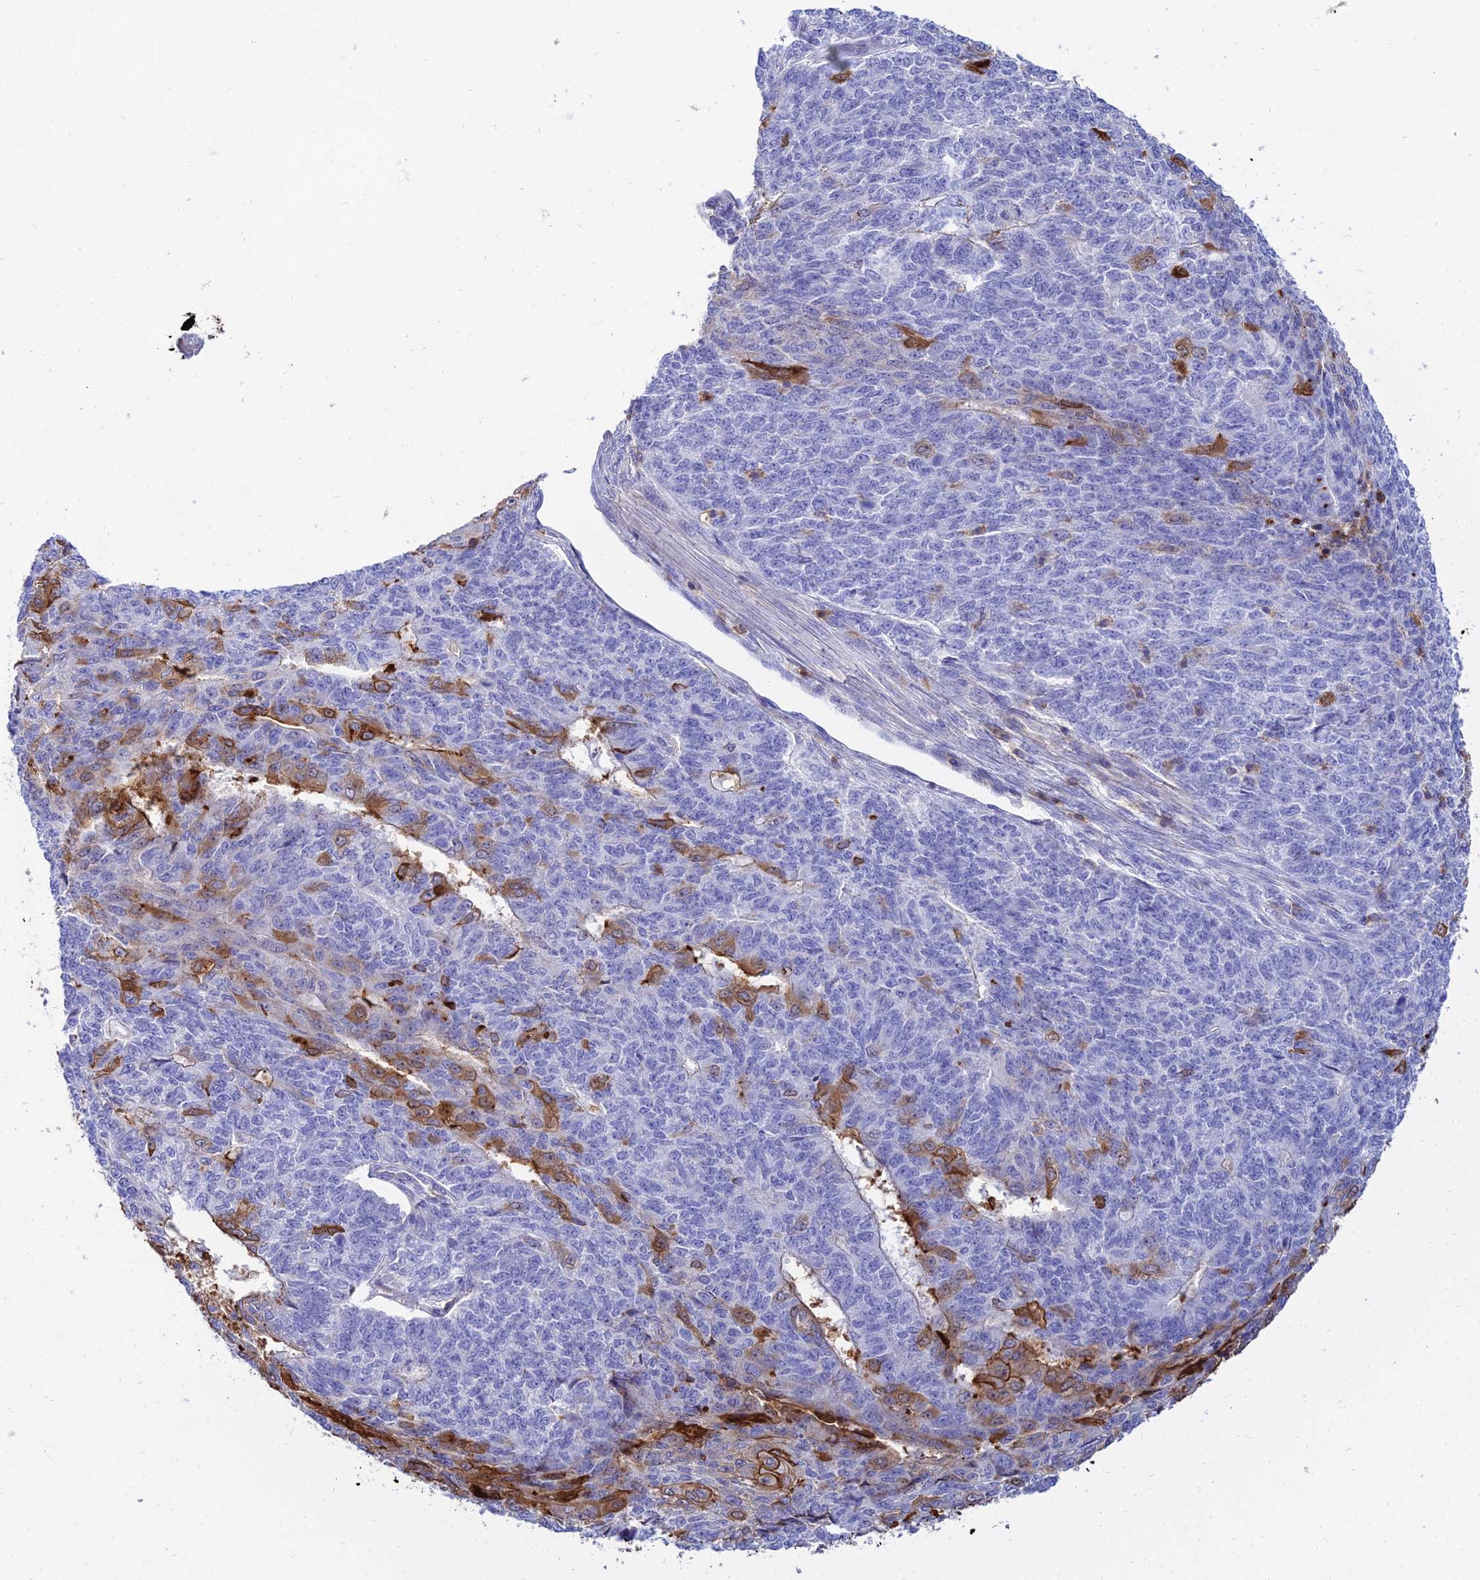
{"staining": {"intensity": "moderate", "quantity": "<25%", "location": "cytoplasmic/membranous"}, "tissue": "endometrial cancer", "cell_type": "Tumor cells", "image_type": "cancer", "snomed": [{"axis": "morphology", "description": "Adenocarcinoma, NOS"}, {"axis": "topography", "description": "Endometrium"}], "caption": "IHC histopathology image of neoplastic tissue: human adenocarcinoma (endometrial) stained using IHC shows low levels of moderate protein expression localized specifically in the cytoplasmic/membranous of tumor cells, appearing as a cytoplasmic/membranous brown color.", "gene": "SREK1IP1", "patient": {"sex": "female", "age": 32}}